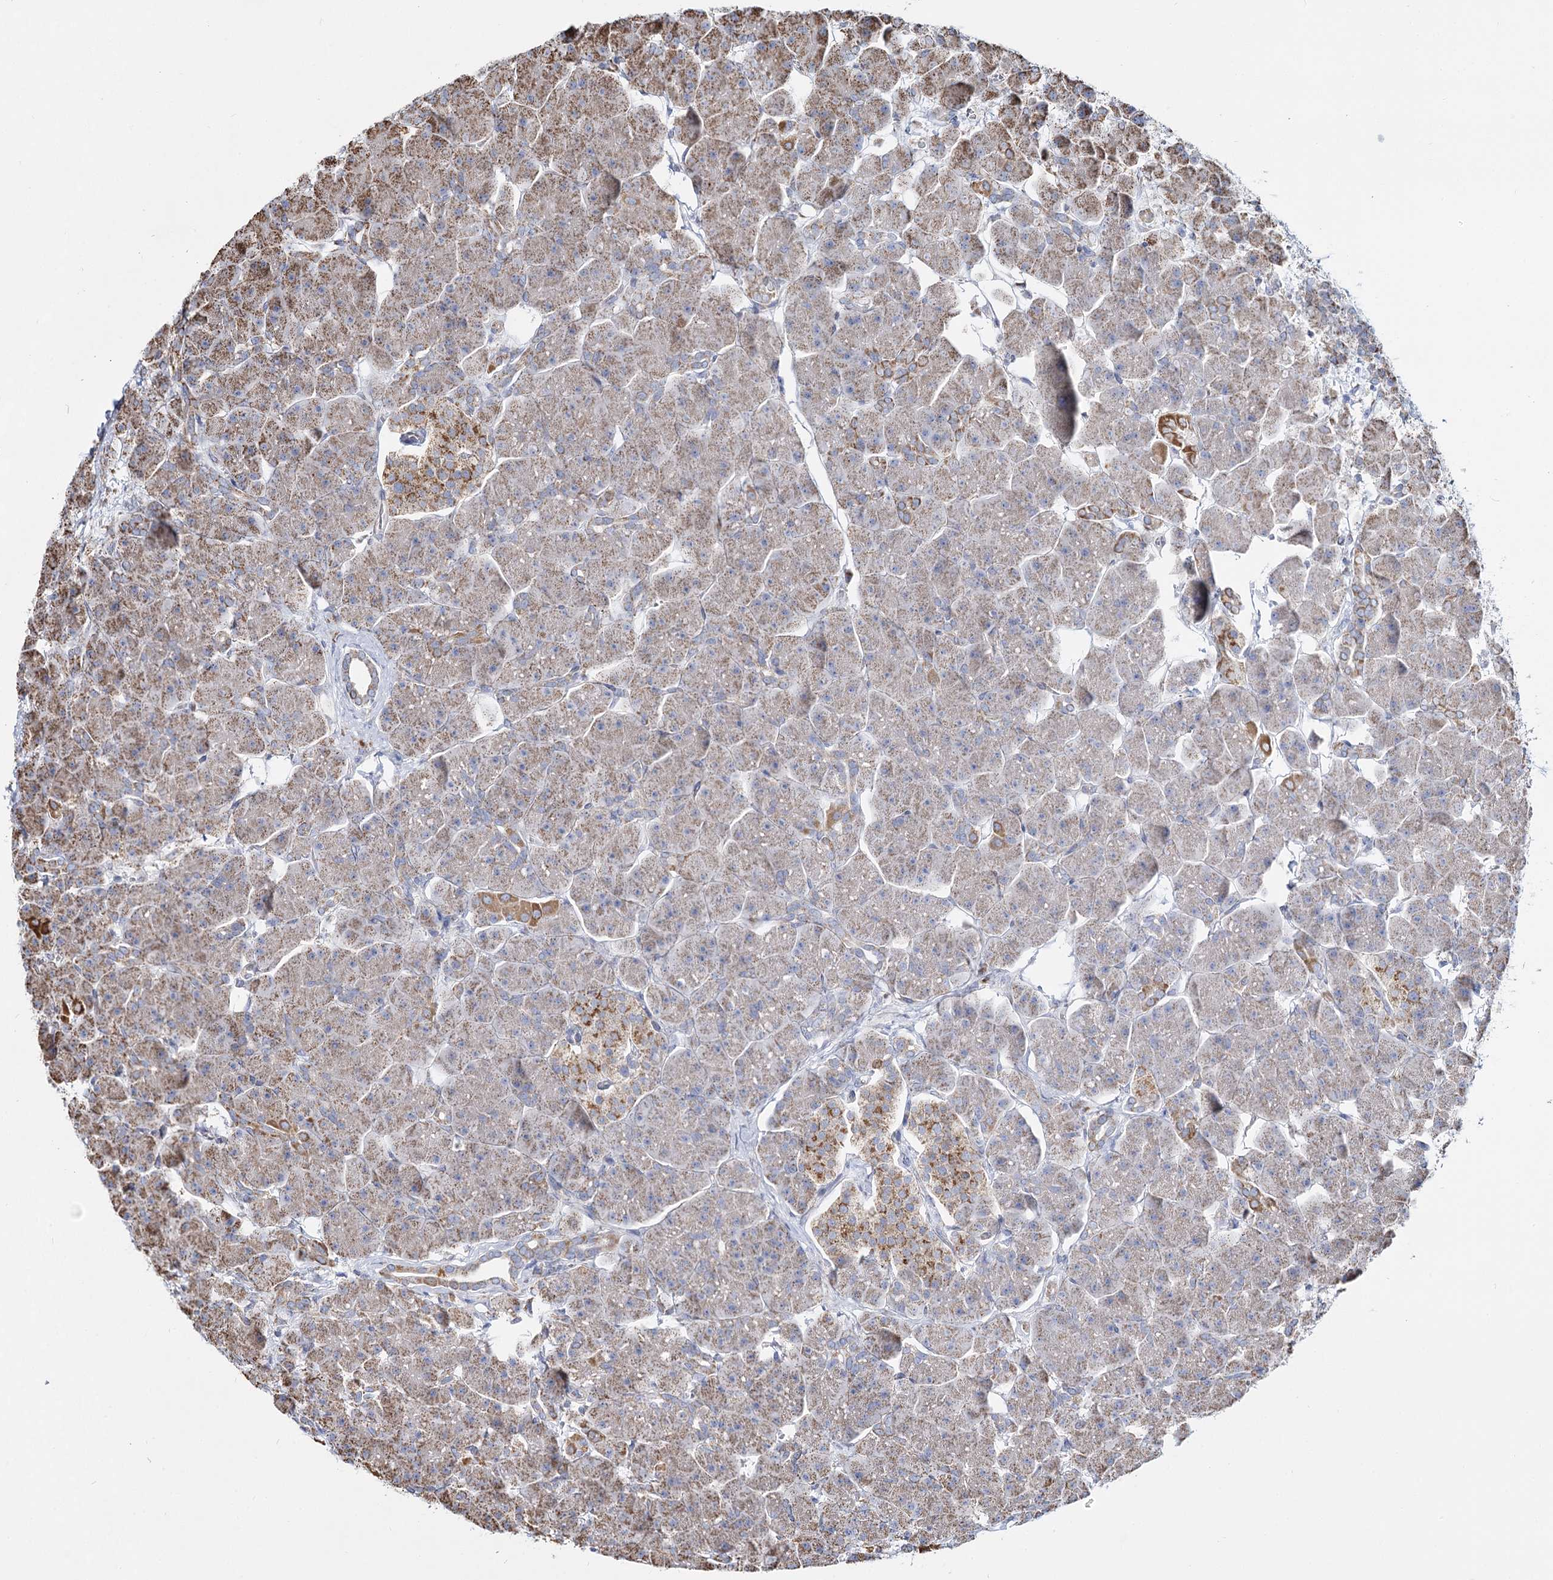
{"staining": {"intensity": "moderate", "quantity": "<25%", "location": "cytoplasmic/membranous"}, "tissue": "pancreas", "cell_type": "Exocrine glandular cells", "image_type": "normal", "snomed": [{"axis": "morphology", "description": "Normal tissue, NOS"}, {"axis": "topography", "description": "Pancreas"}], "caption": "Pancreas was stained to show a protein in brown. There is low levels of moderate cytoplasmic/membranous positivity in about <25% of exocrine glandular cells. (DAB (3,3'-diaminobenzidine) IHC, brown staining for protein, blue staining for nuclei).", "gene": "CCDC73", "patient": {"sex": "male", "age": 66}}